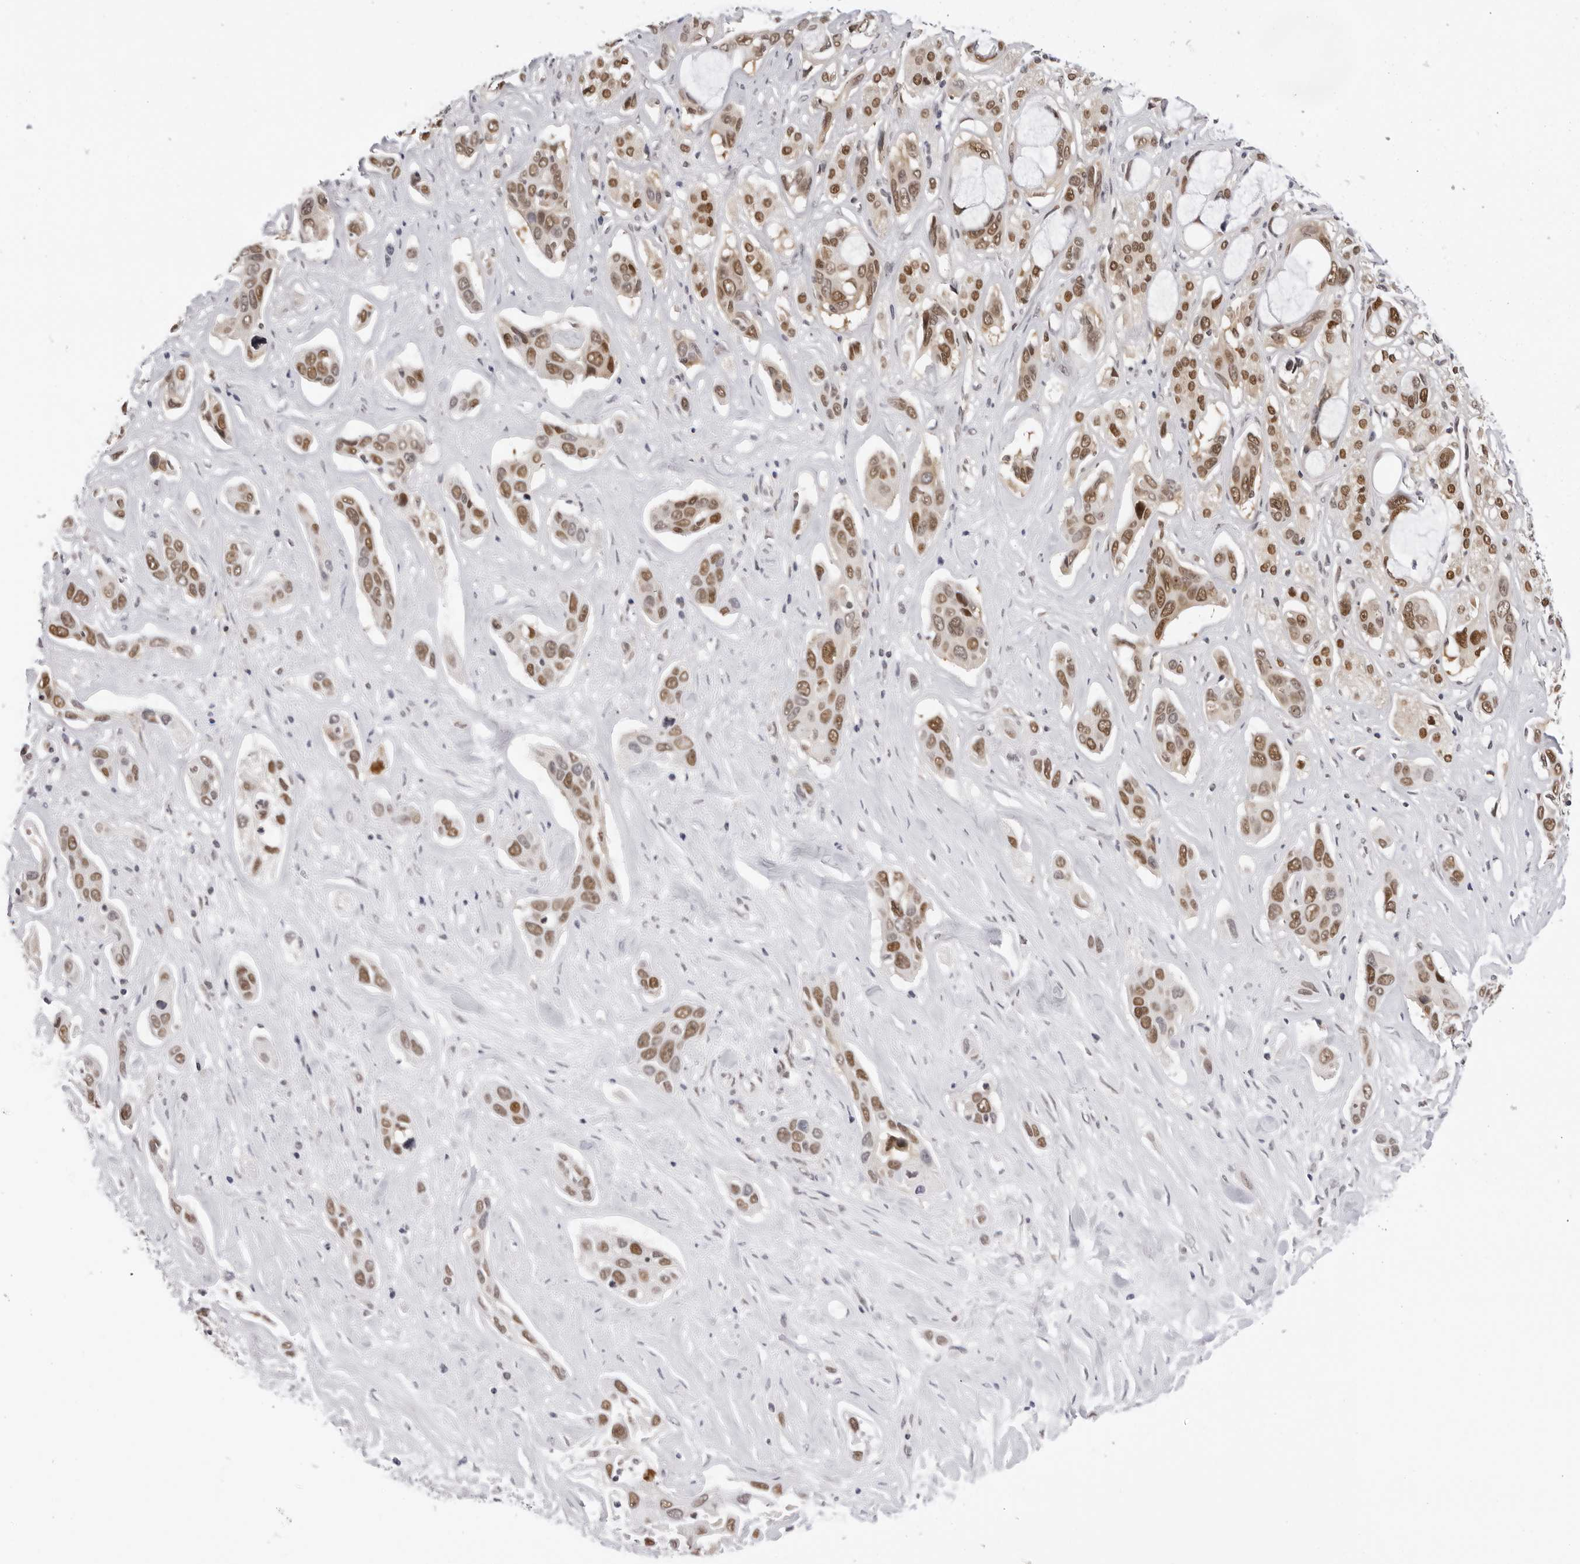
{"staining": {"intensity": "moderate", "quantity": ">75%", "location": "nuclear"}, "tissue": "pancreatic cancer", "cell_type": "Tumor cells", "image_type": "cancer", "snomed": [{"axis": "morphology", "description": "Adenocarcinoma, NOS"}, {"axis": "topography", "description": "Pancreas"}], "caption": "Tumor cells display moderate nuclear expression in about >75% of cells in adenocarcinoma (pancreatic).", "gene": "WDR77", "patient": {"sex": "female", "age": 60}}